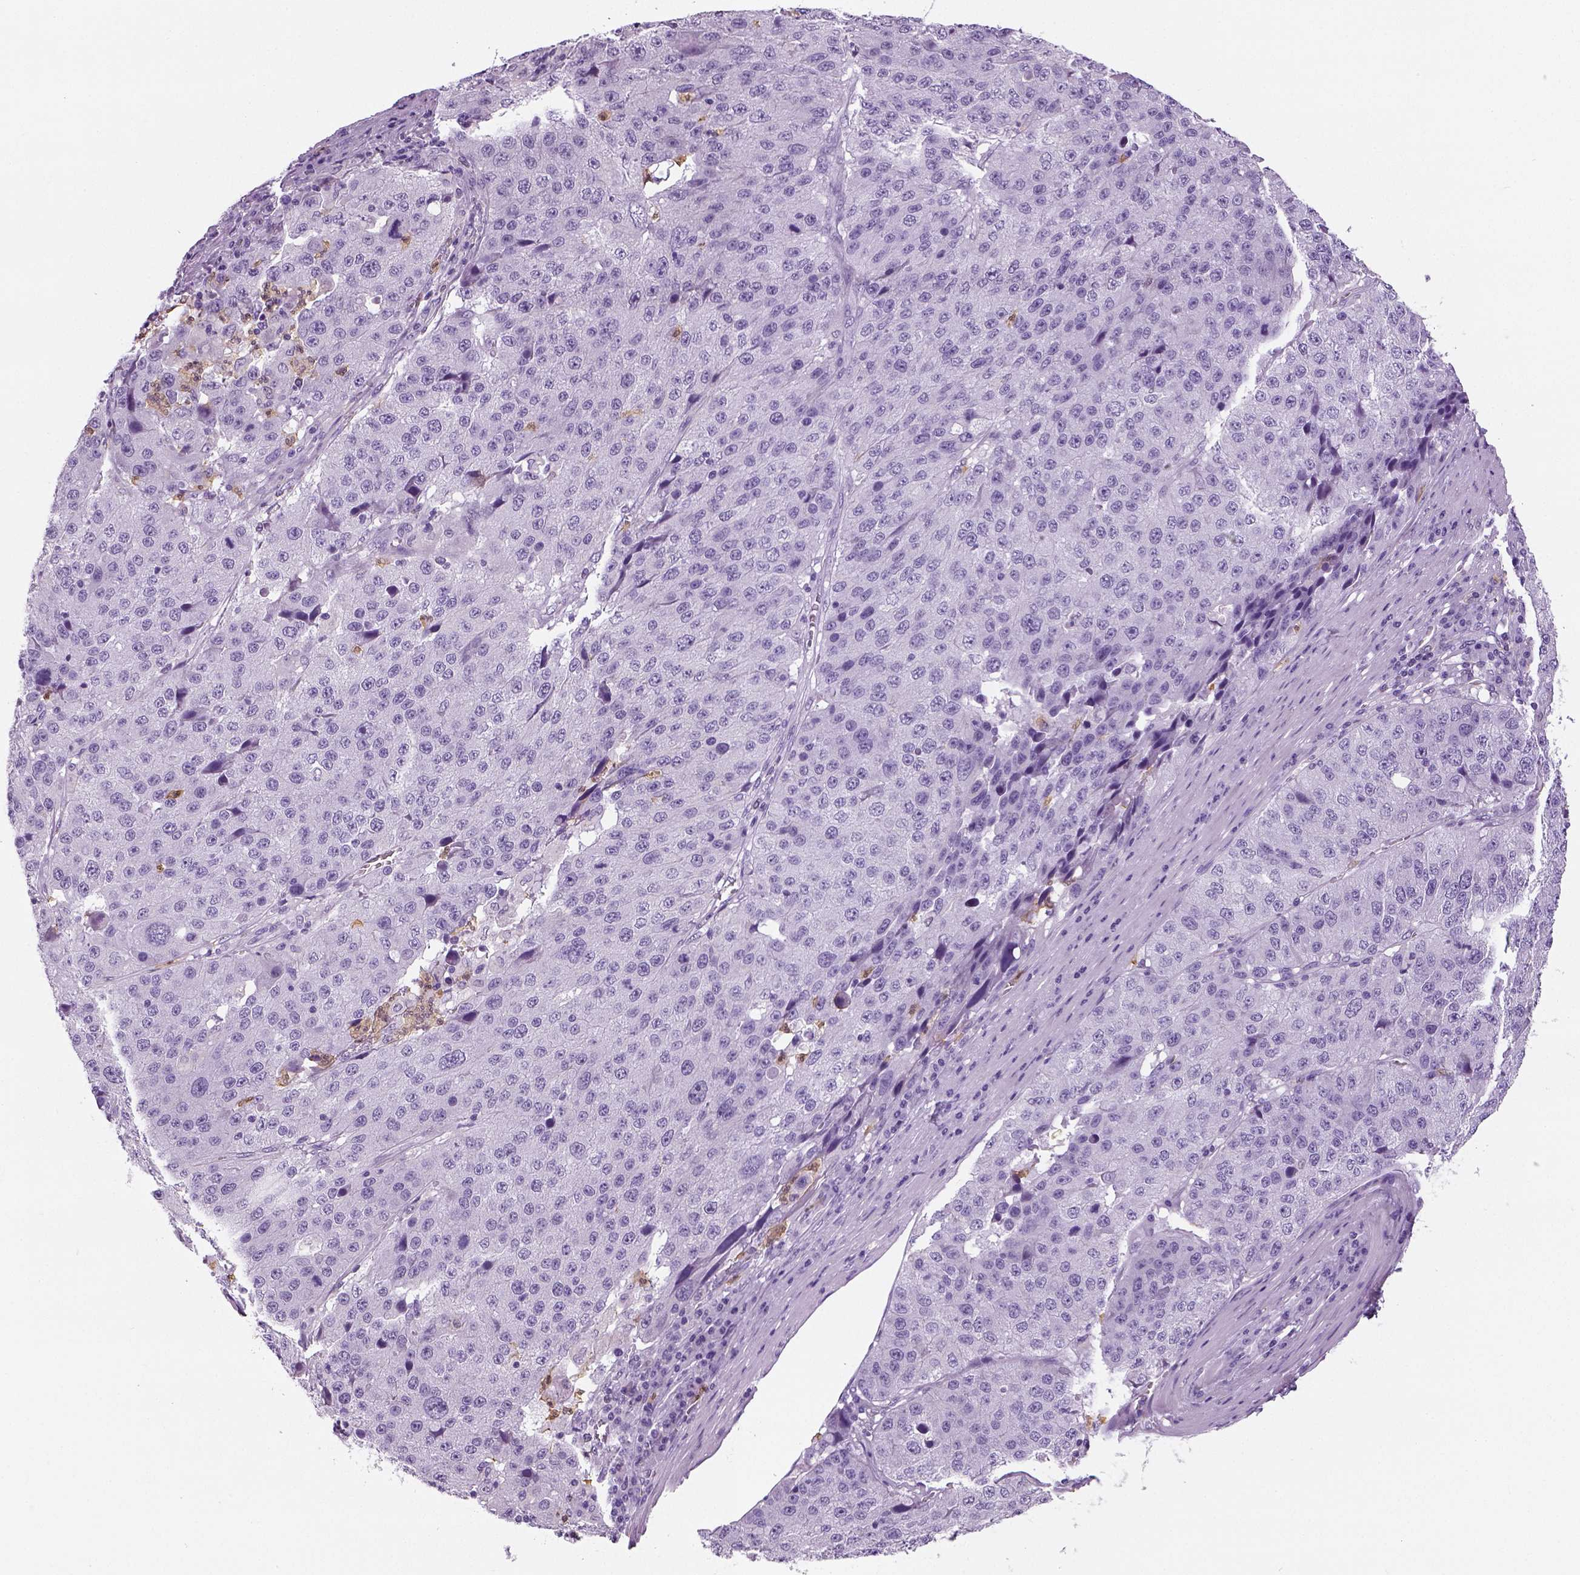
{"staining": {"intensity": "negative", "quantity": "none", "location": "none"}, "tissue": "stomach cancer", "cell_type": "Tumor cells", "image_type": "cancer", "snomed": [{"axis": "morphology", "description": "Adenocarcinoma, NOS"}, {"axis": "topography", "description": "Stomach"}], "caption": "Immunohistochemistry (IHC) of stomach cancer (adenocarcinoma) reveals no staining in tumor cells.", "gene": "NECAB2", "patient": {"sex": "male", "age": 71}}